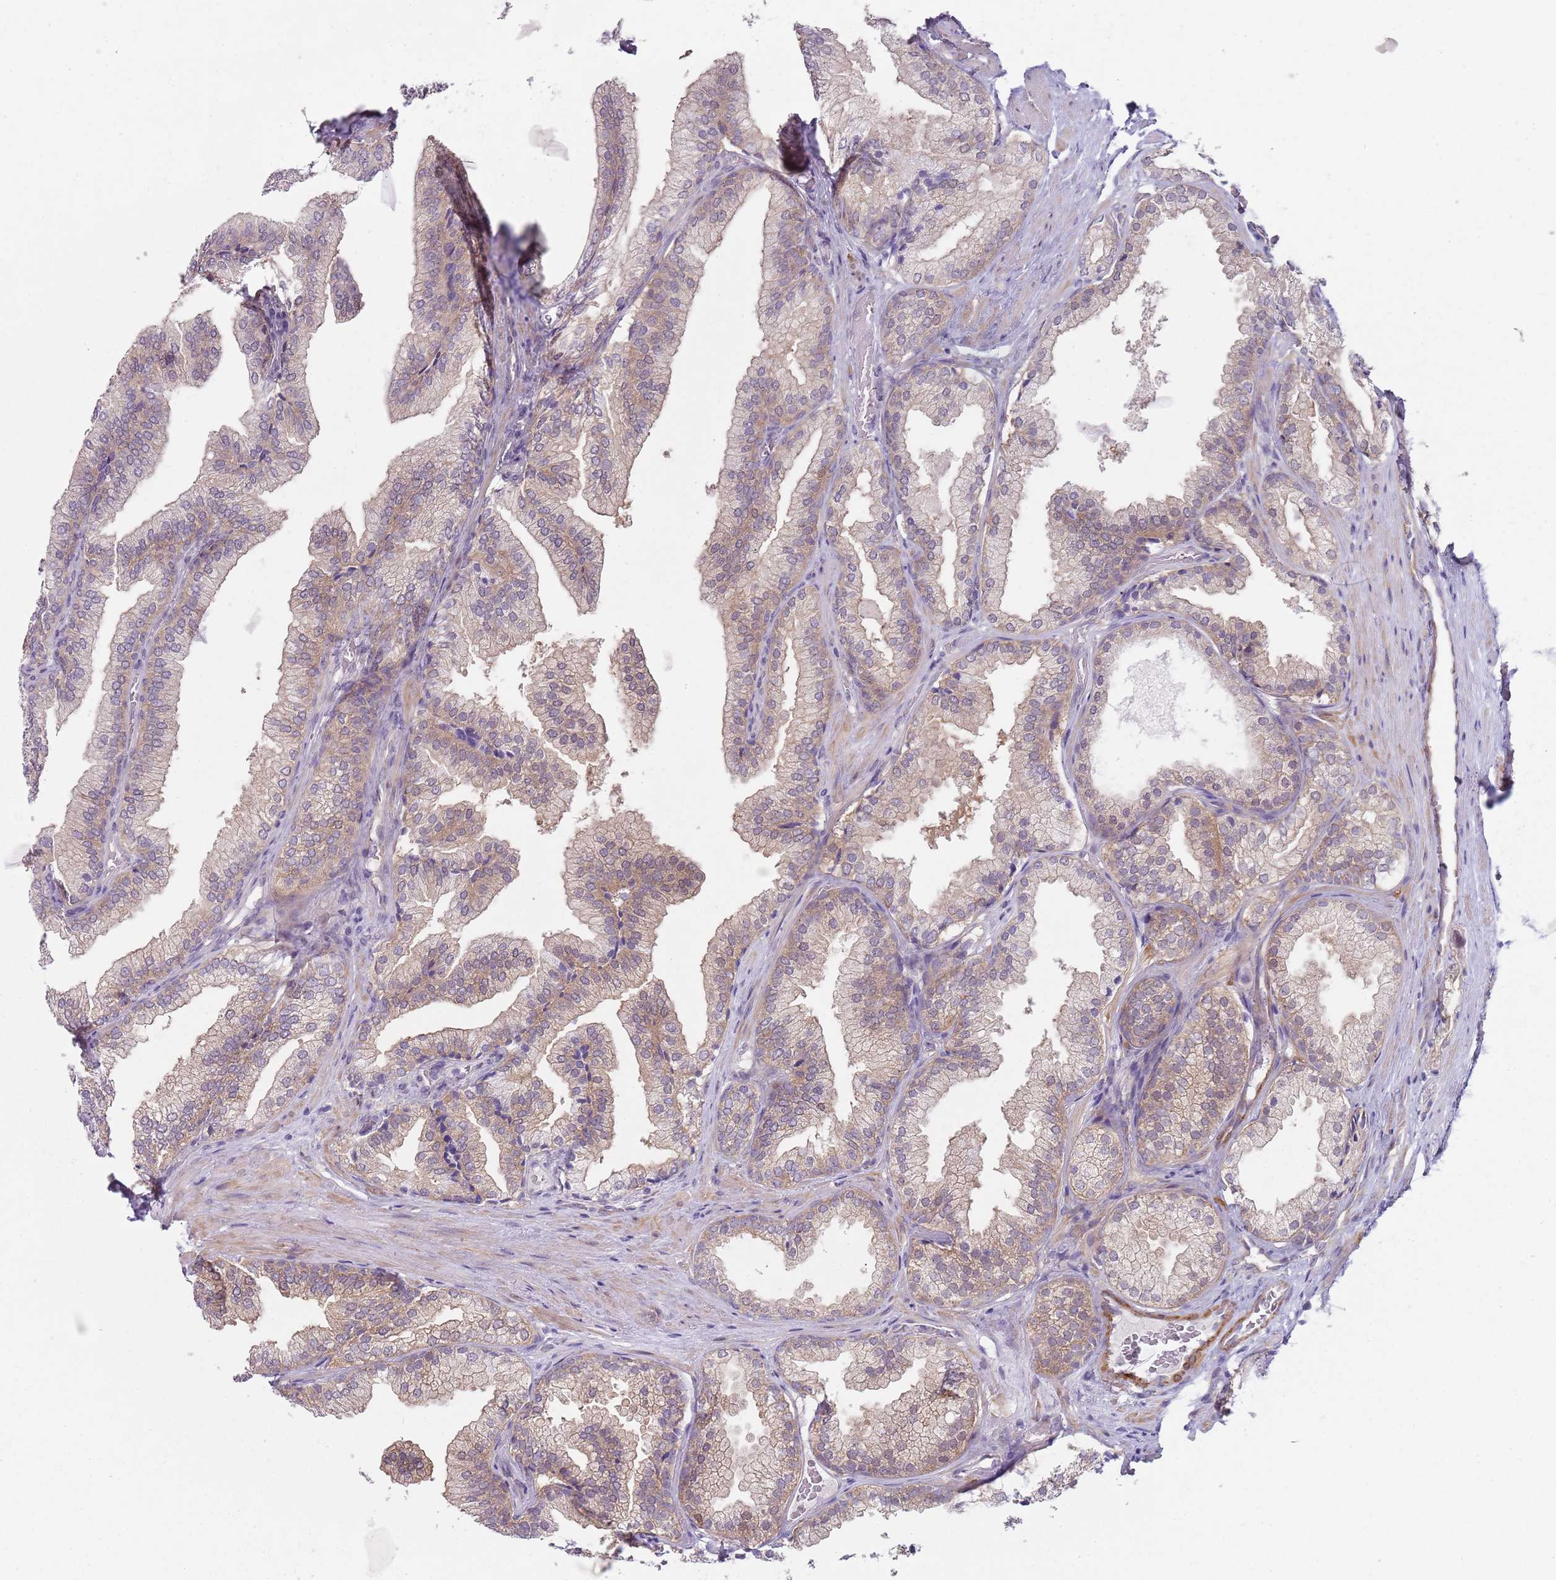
{"staining": {"intensity": "weak", "quantity": "25%-75%", "location": "cytoplasmic/membranous"}, "tissue": "prostate", "cell_type": "Glandular cells", "image_type": "normal", "snomed": [{"axis": "morphology", "description": "Normal tissue, NOS"}, {"axis": "topography", "description": "Prostate"}], "caption": "Protein staining of benign prostate demonstrates weak cytoplasmic/membranous positivity in approximately 25%-75% of glandular cells. The staining was performed using DAB (3,3'-diaminobenzidine), with brown indicating positive protein expression. Nuclei are stained blue with hematoxylin.", "gene": "SLC26A6", "patient": {"sex": "male", "age": 76}}